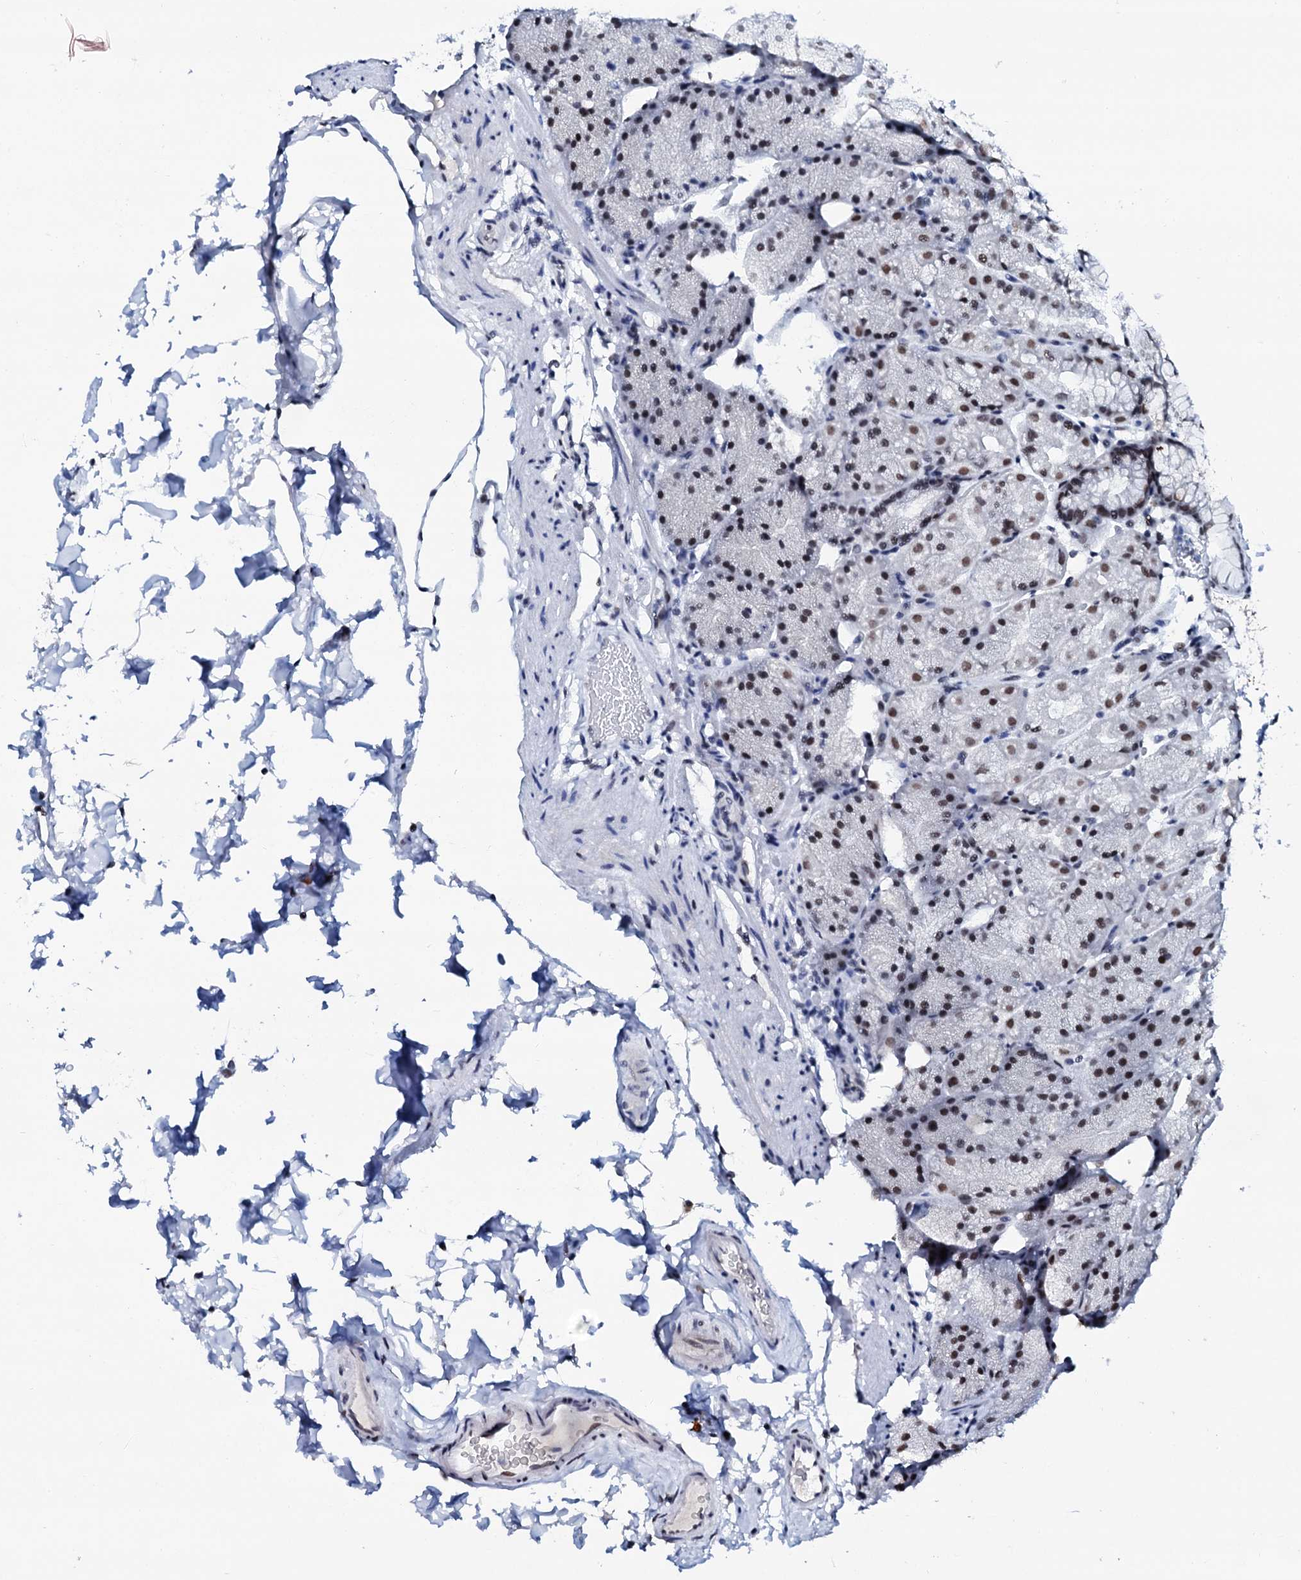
{"staining": {"intensity": "moderate", "quantity": "<25%", "location": "nuclear"}, "tissue": "stomach", "cell_type": "Glandular cells", "image_type": "normal", "snomed": [{"axis": "morphology", "description": "Normal tissue, NOS"}, {"axis": "topography", "description": "Stomach, upper"}, {"axis": "topography", "description": "Stomach, lower"}], "caption": "The micrograph displays staining of benign stomach, revealing moderate nuclear protein expression (brown color) within glandular cells. (brown staining indicates protein expression, while blue staining denotes nuclei).", "gene": "SPATA19", "patient": {"sex": "male", "age": 67}}